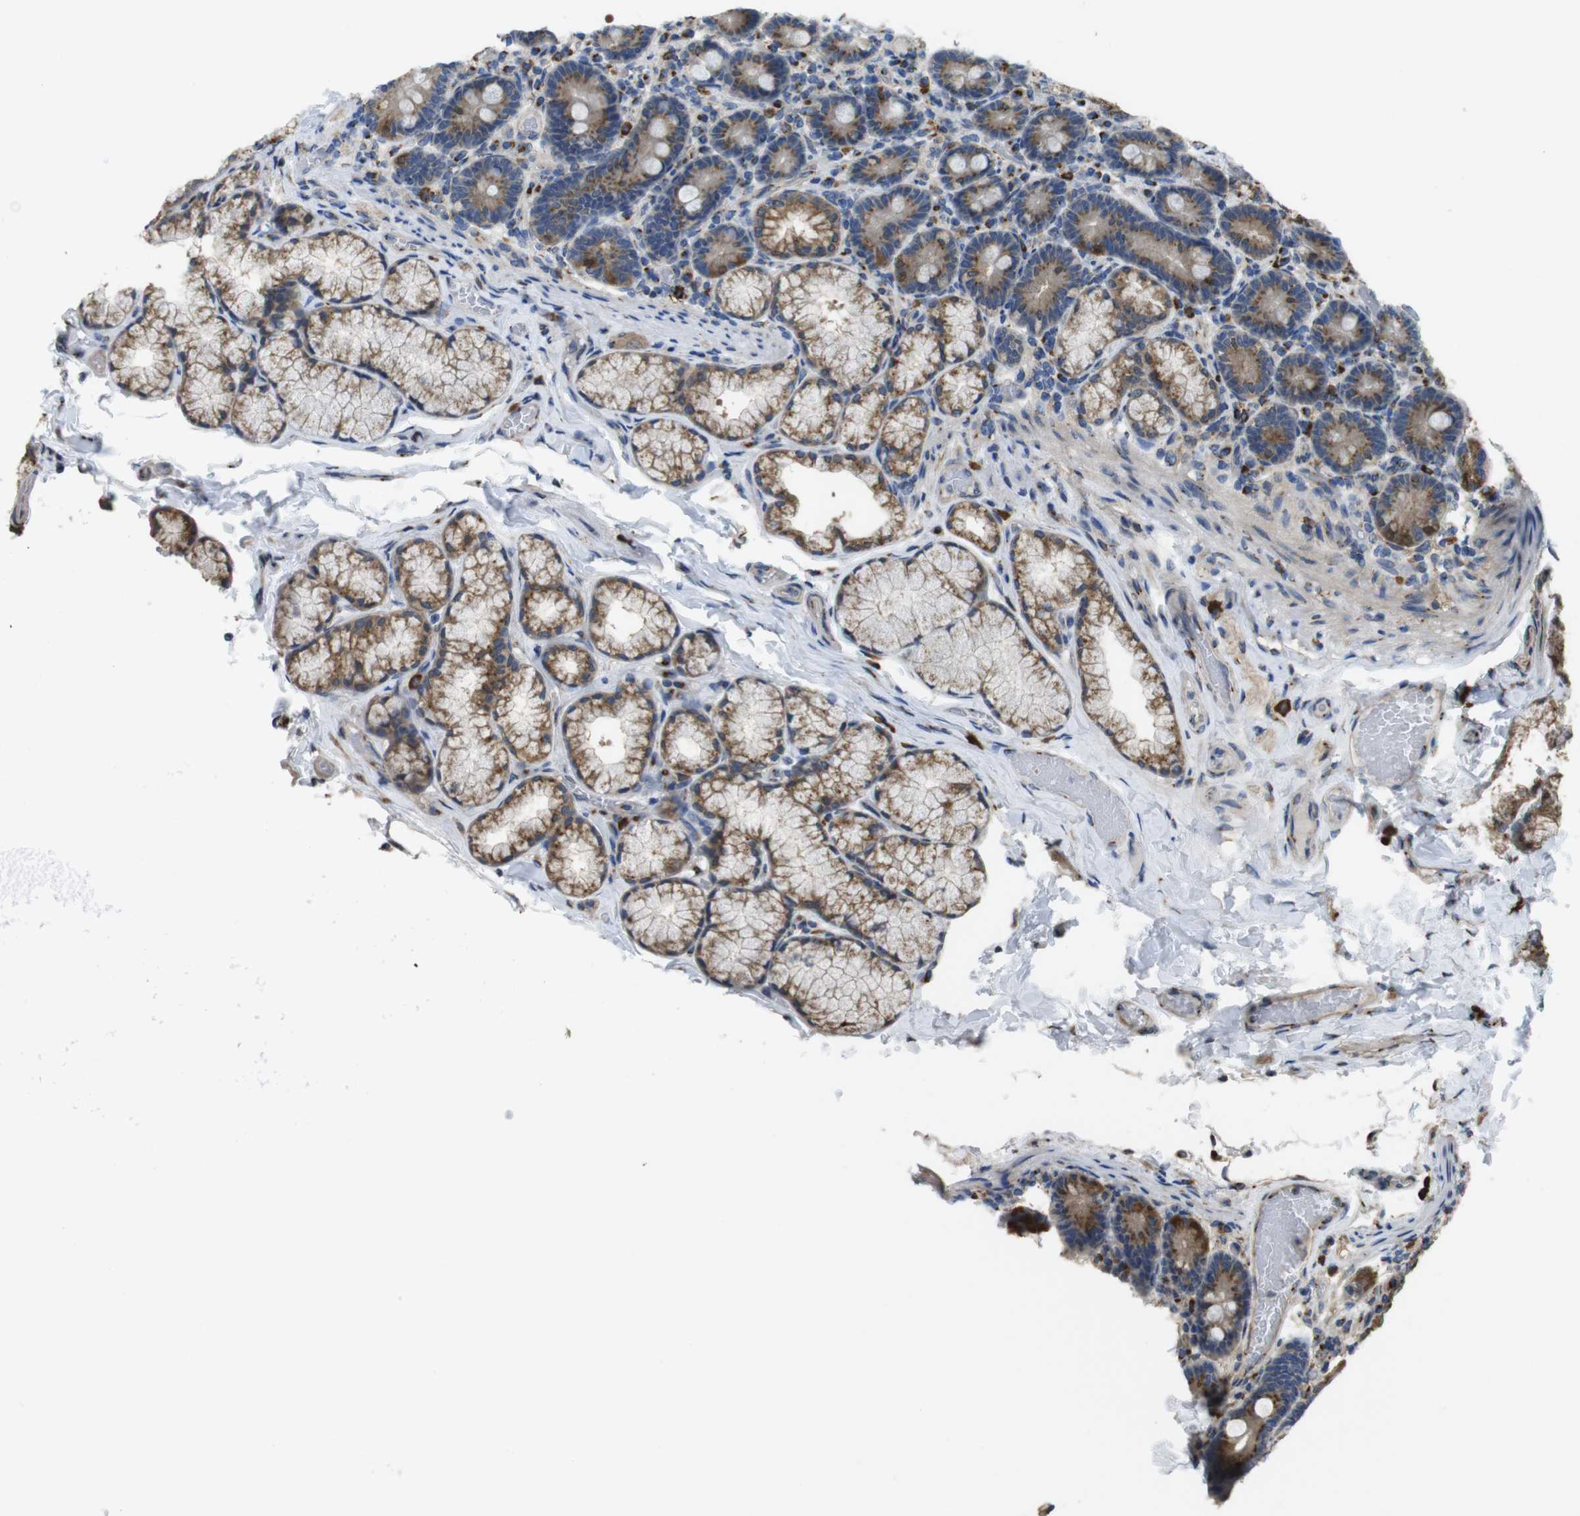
{"staining": {"intensity": "moderate", "quantity": ">75%", "location": "cytoplasmic/membranous"}, "tissue": "duodenum", "cell_type": "Glandular cells", "image_type": "normal", "snomed": [{"axis": "morphology", "description": "Normal tissue, NOS"}, {"axis": "topography", "description": "Duodenum"}], "caption": "Immunohistochemistry image of normal human duodenum stained for a protein (brown), which demonstrates medium levels of moderate cytoplasmic/membranous expression in approximately >75% of glandular cells.", "gene": "RAB6A", "patient": {"sex": "male", "age": 54}}